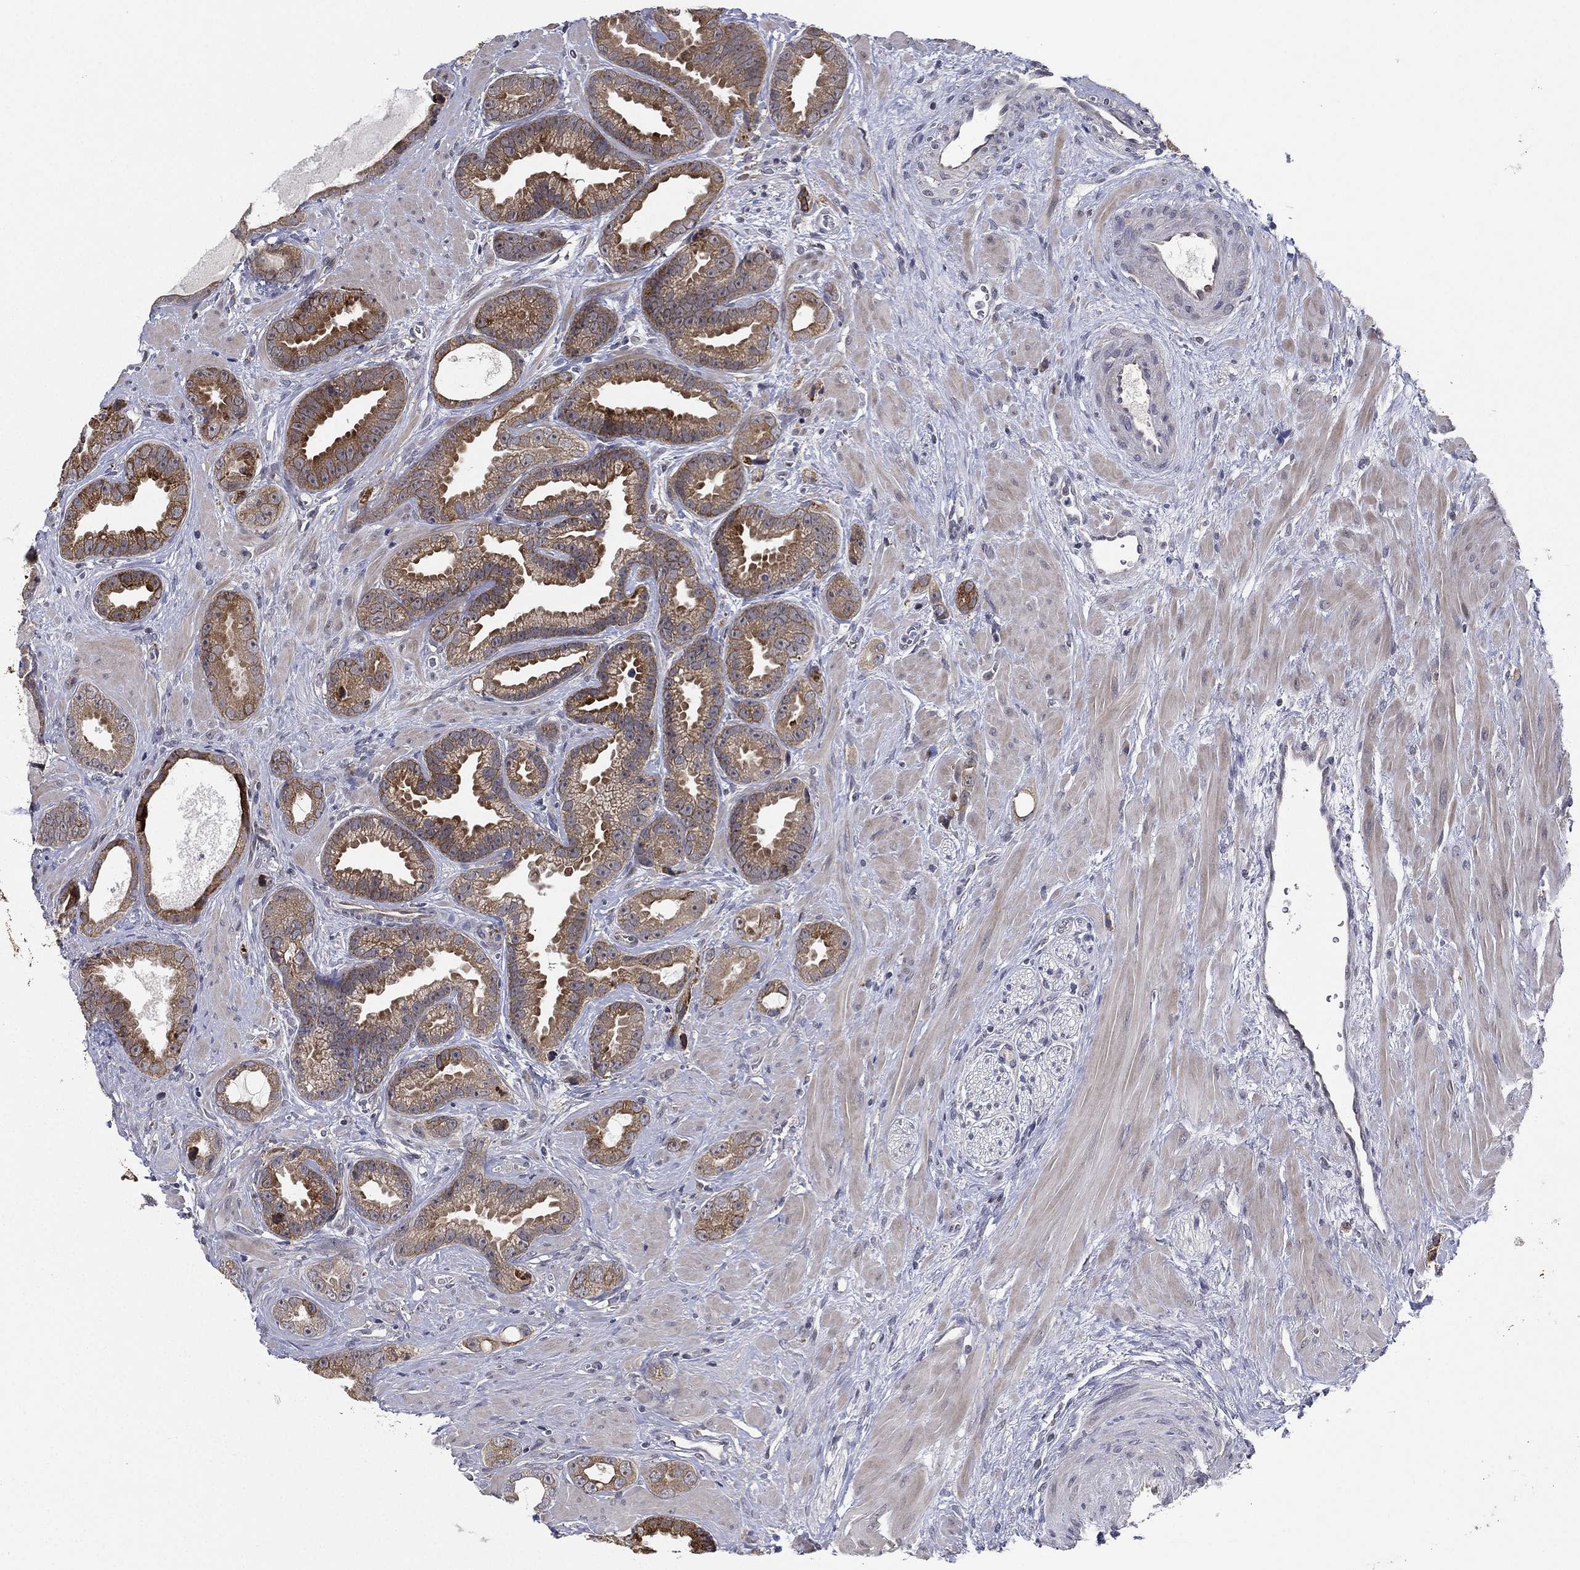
{"staining": {"intensity": "strong", "quantity": ">75%", "location": "cytoplasmic/membranous"}, "tissue": "prostate cancer", "cell_type": "Tumor cells", "image_type": "cancer", "snomed": [{"axis": "morphology", "description": "Adenocarcinoma, Low grade"}, {"axis": "topography", "description": "Prostate"}], "caption": "Adenocarcinoma (low-grade) (prostate) tissue displays strong cytoplasmic/membranous positivity in about >75% of tumor cells, visualized by immunohistochemistry. The staining was performed using DAB (3,3'-diaminobenzidine) to visualize the protein expression in brown, while the nuclei were stained in blue with hematoxylin (Magnification: 20x).", "gene": "KAT14", "patient": {"sex": "male", "age": 68}}